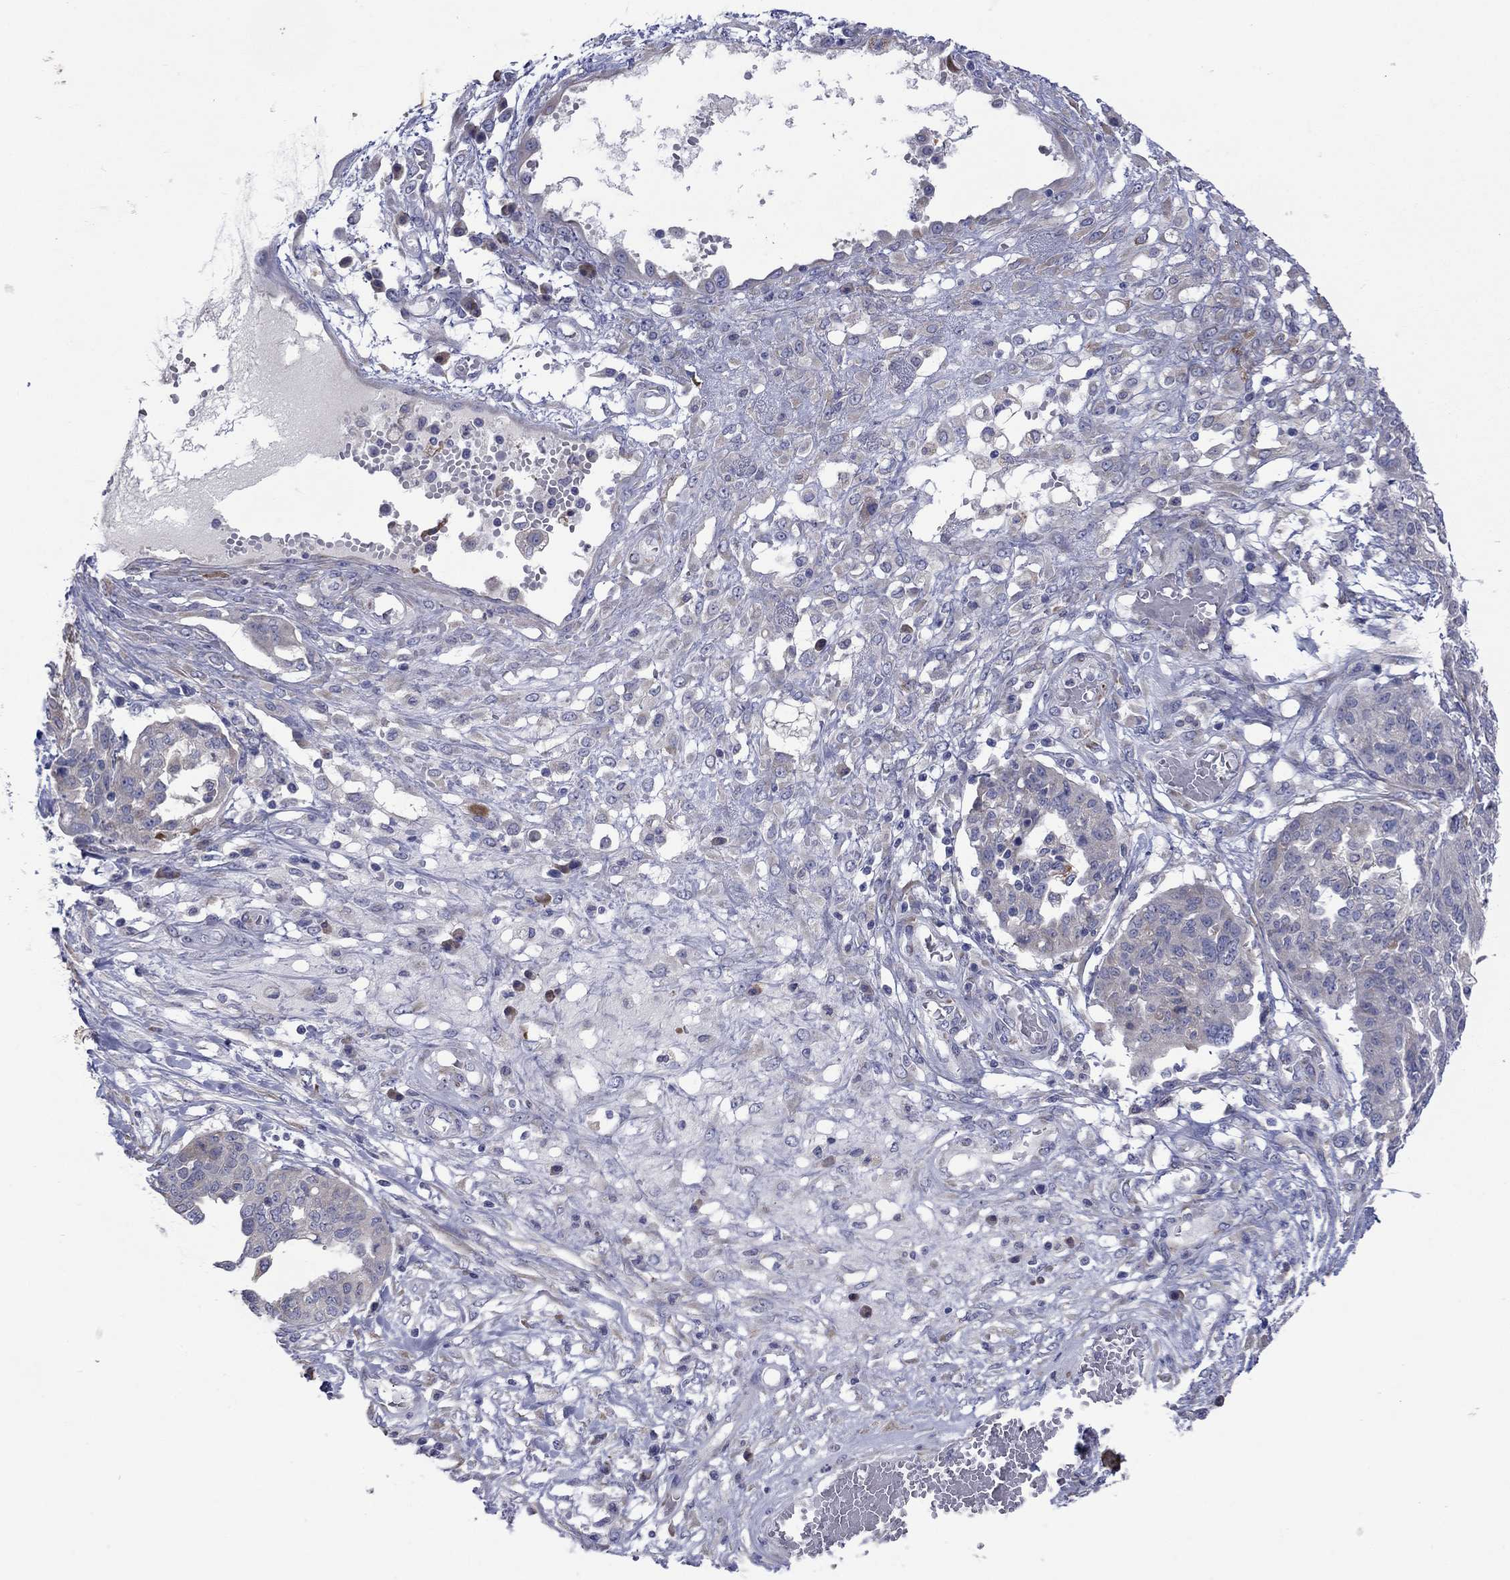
{"staining": {"intensity": "negative", "quantity": "none", "location": "none"}, "tissue": "ovarian cancer", "cell_type": "Tumor cells", "image_type": "cancer", "snomed": [{"axis": "morphology", "description": "Cystadenocarcinoma, serous, NOS"}, {"axis": "topography", "description": "Ovary"}], "caption": "An image of human ovarian serous cystadenocarcinoma is negative for staining in tumor cells.", "gene": "TMPRSS11A", "patient": {"sex": "female", "age": 67}}